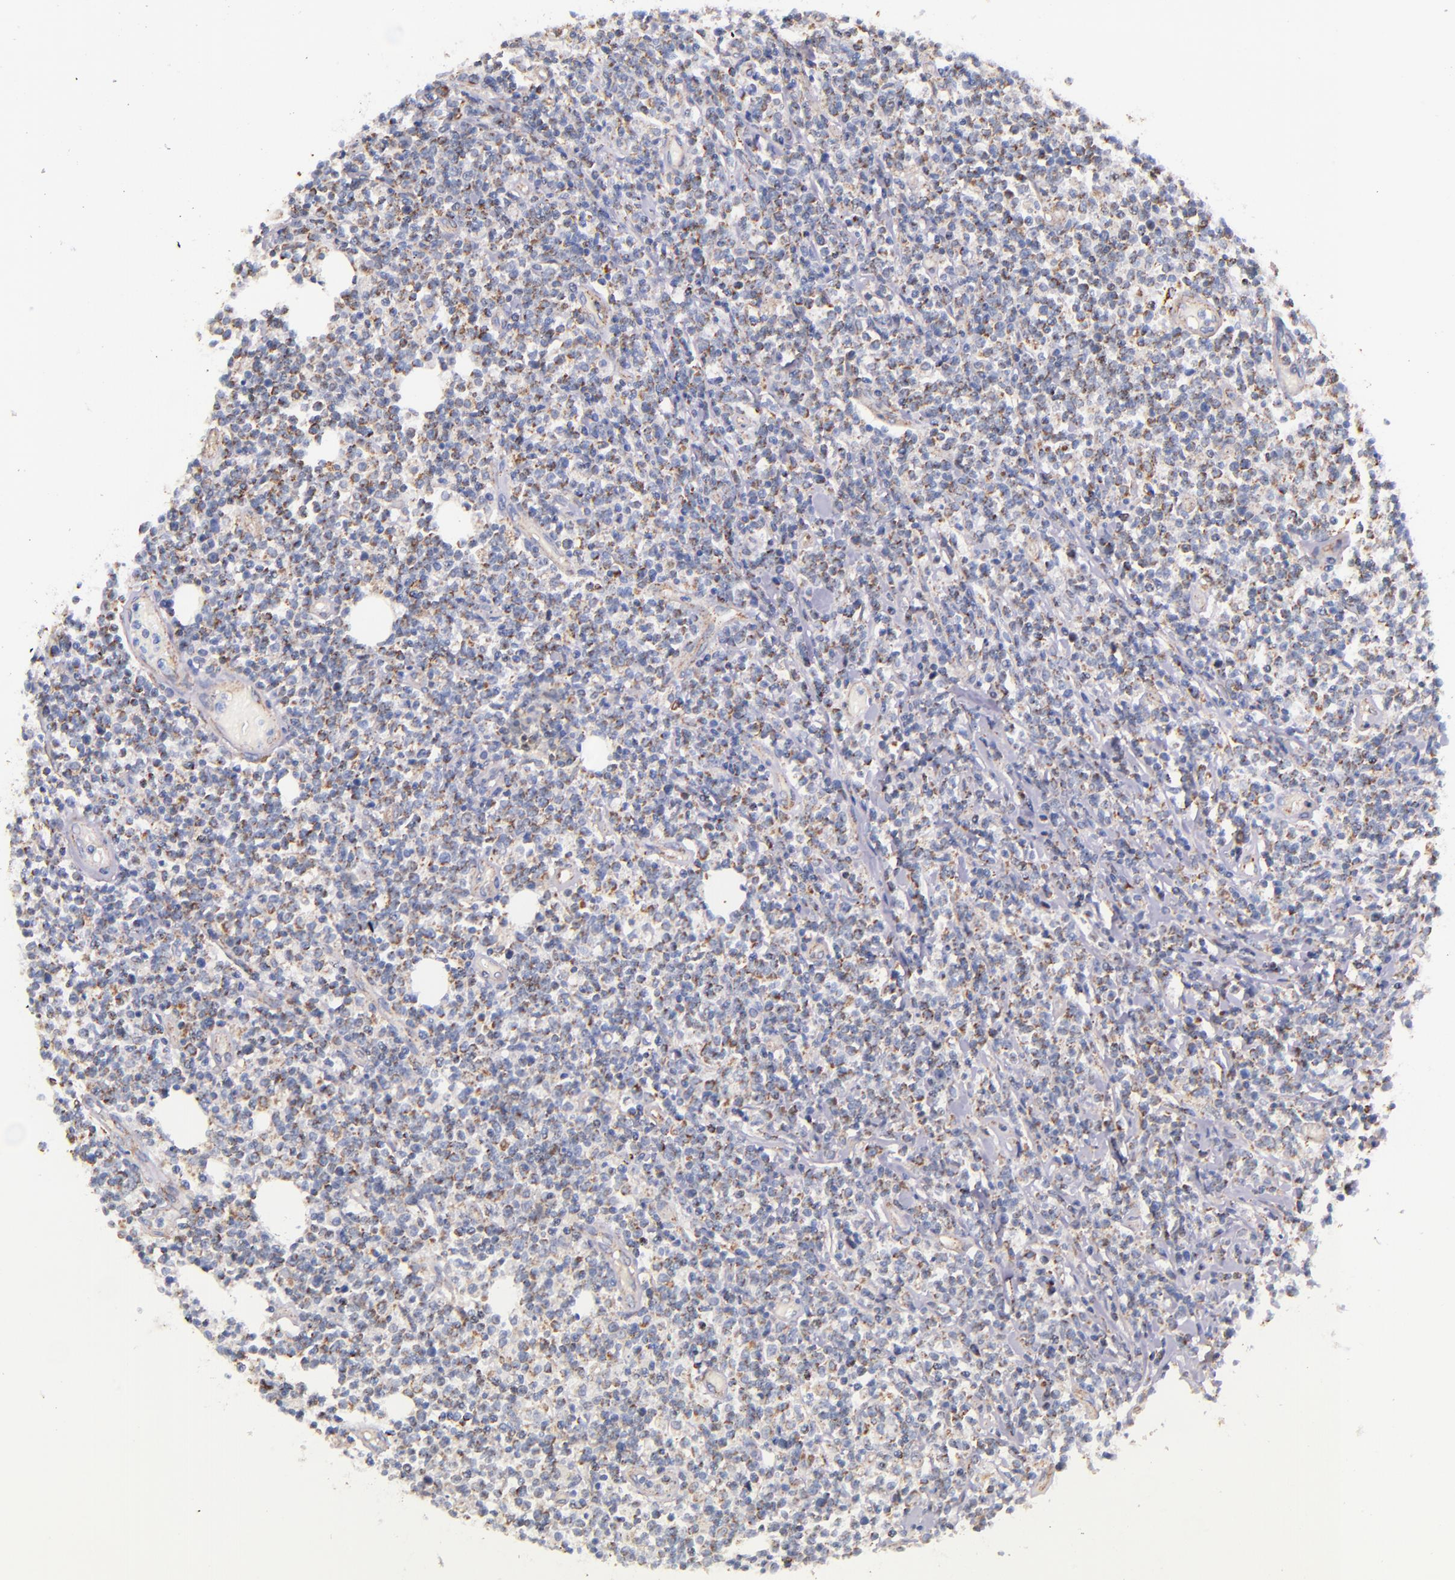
{"staining": {"intensity": "moderate", "quantity": "25%-75%", "location": "cytoplasmic/membranous"}, "tissue": "lymphoma", "cell_type": "Tumor cells", "image_type": "cancer", "snomed": [{"axis": "morphology", "description": "Malignant lymphoma, non-Hodgkin's type, High grade"}, {"axis": "topography", "description": "Colon"}], "caption": "Lymphoma was stained to show a protein in brown. There is medium levels of moderate cytoplasmic/membranous expression in approximately 25%-75% of tumor cells.", "gene": "IDH3G", "patient": {"sex": "male", "age": 82}}